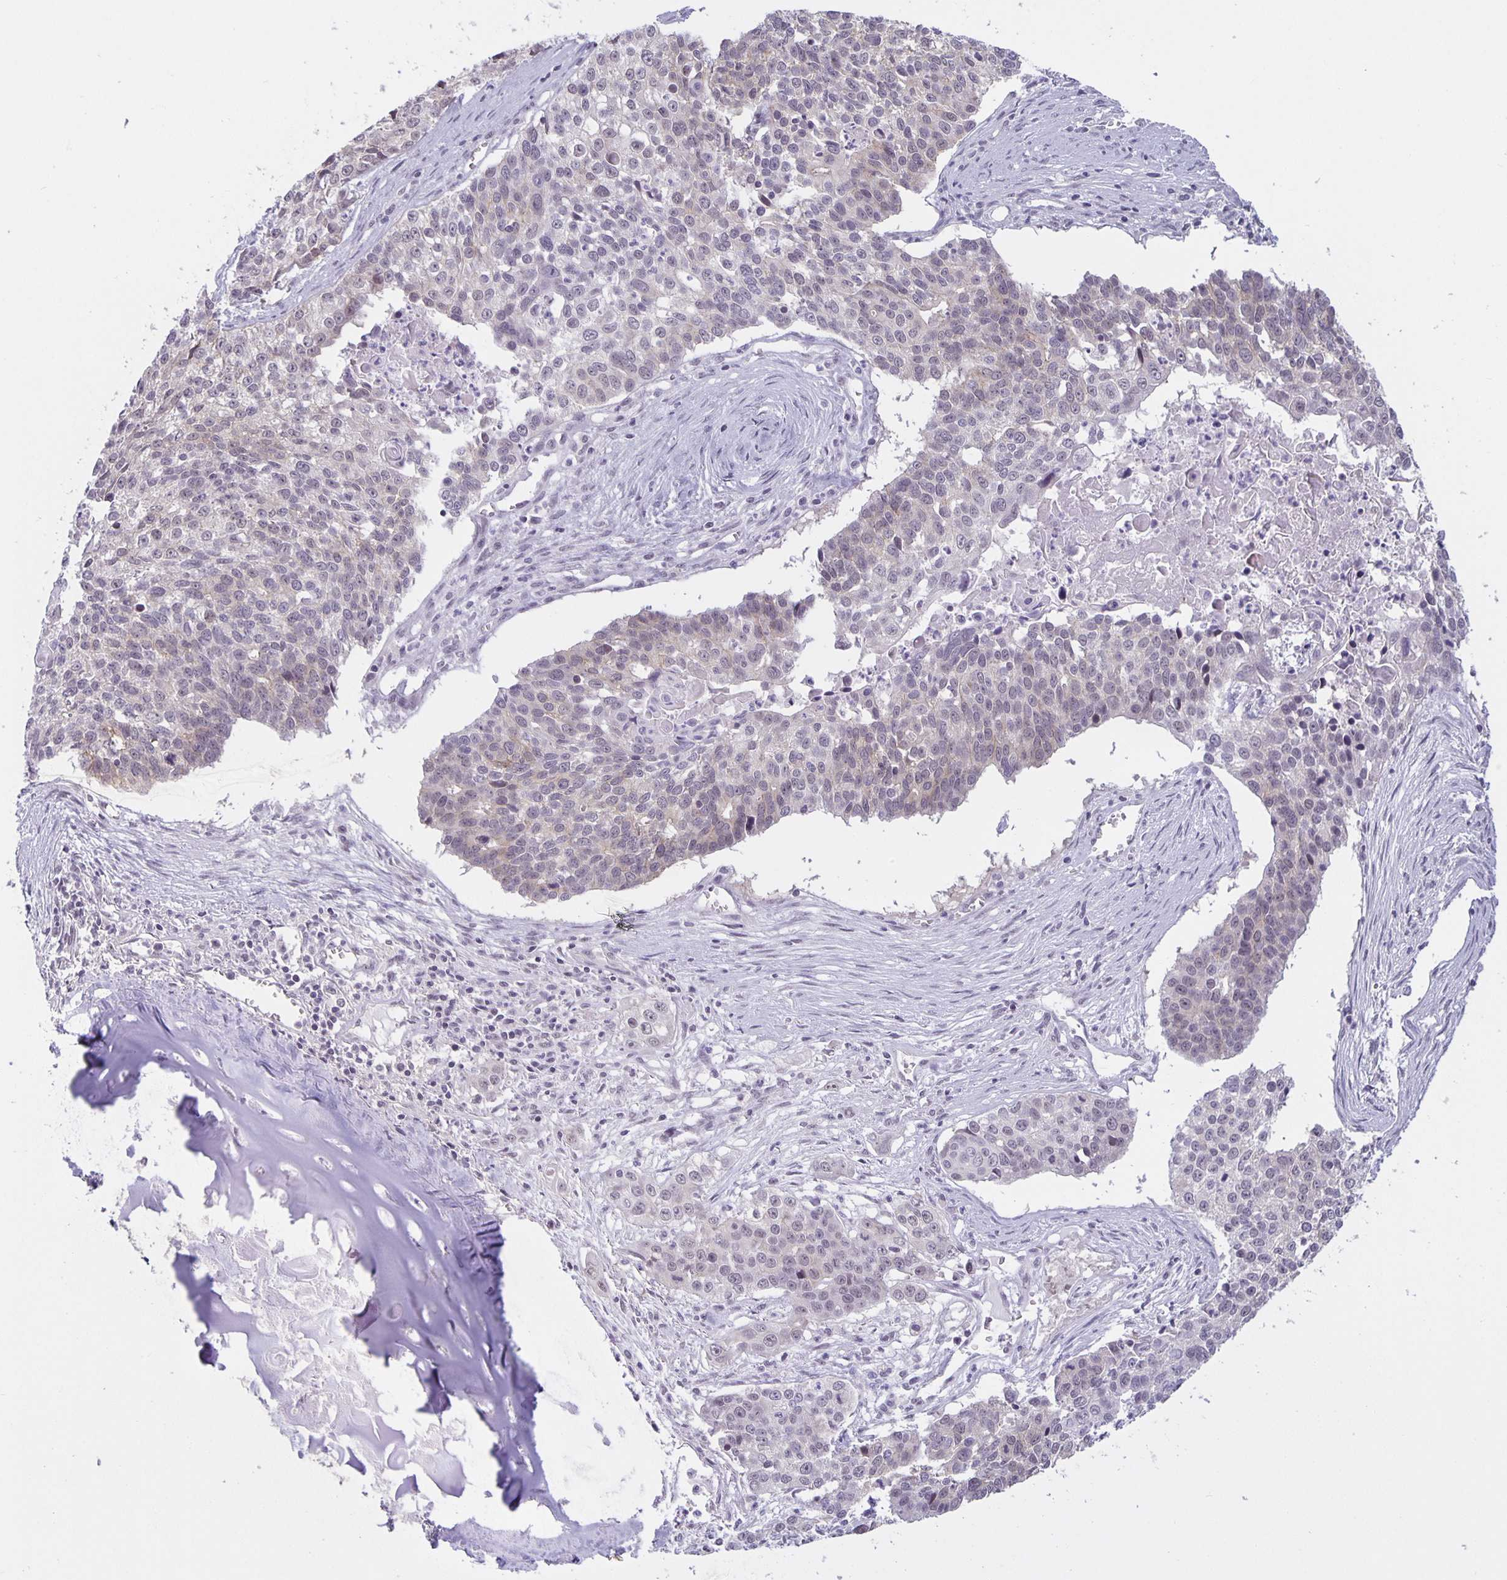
{"staining": {"intensity": "weak", "quantity": "<25%", "location": "nuclear"}, "tissue": "lung cancer", "cell_type": "Tumor cells", "image_type": "cancer", "snomed": [{"axis": "morphology", "description": "Squamous cell carcinoma, NOS"}, {"axis": "morphology", "description": "Squamous cell carcinoma, metastatic, NOS"}, {"axis": "topography", "description": "Lung"}, {"axis": "topography", "description": "Pleura, NOS"}], "caption": "High magnification brightfield microscopy of squamous cell carcinoma (lung) stained with DAB (3,3'-diaminobenzidine) (brown) and counterstained with hematoxylin (blue): tumor cells show no significant expression.", "gene": "ARVCF", "patient": {"sex": "male", "age": 72}}